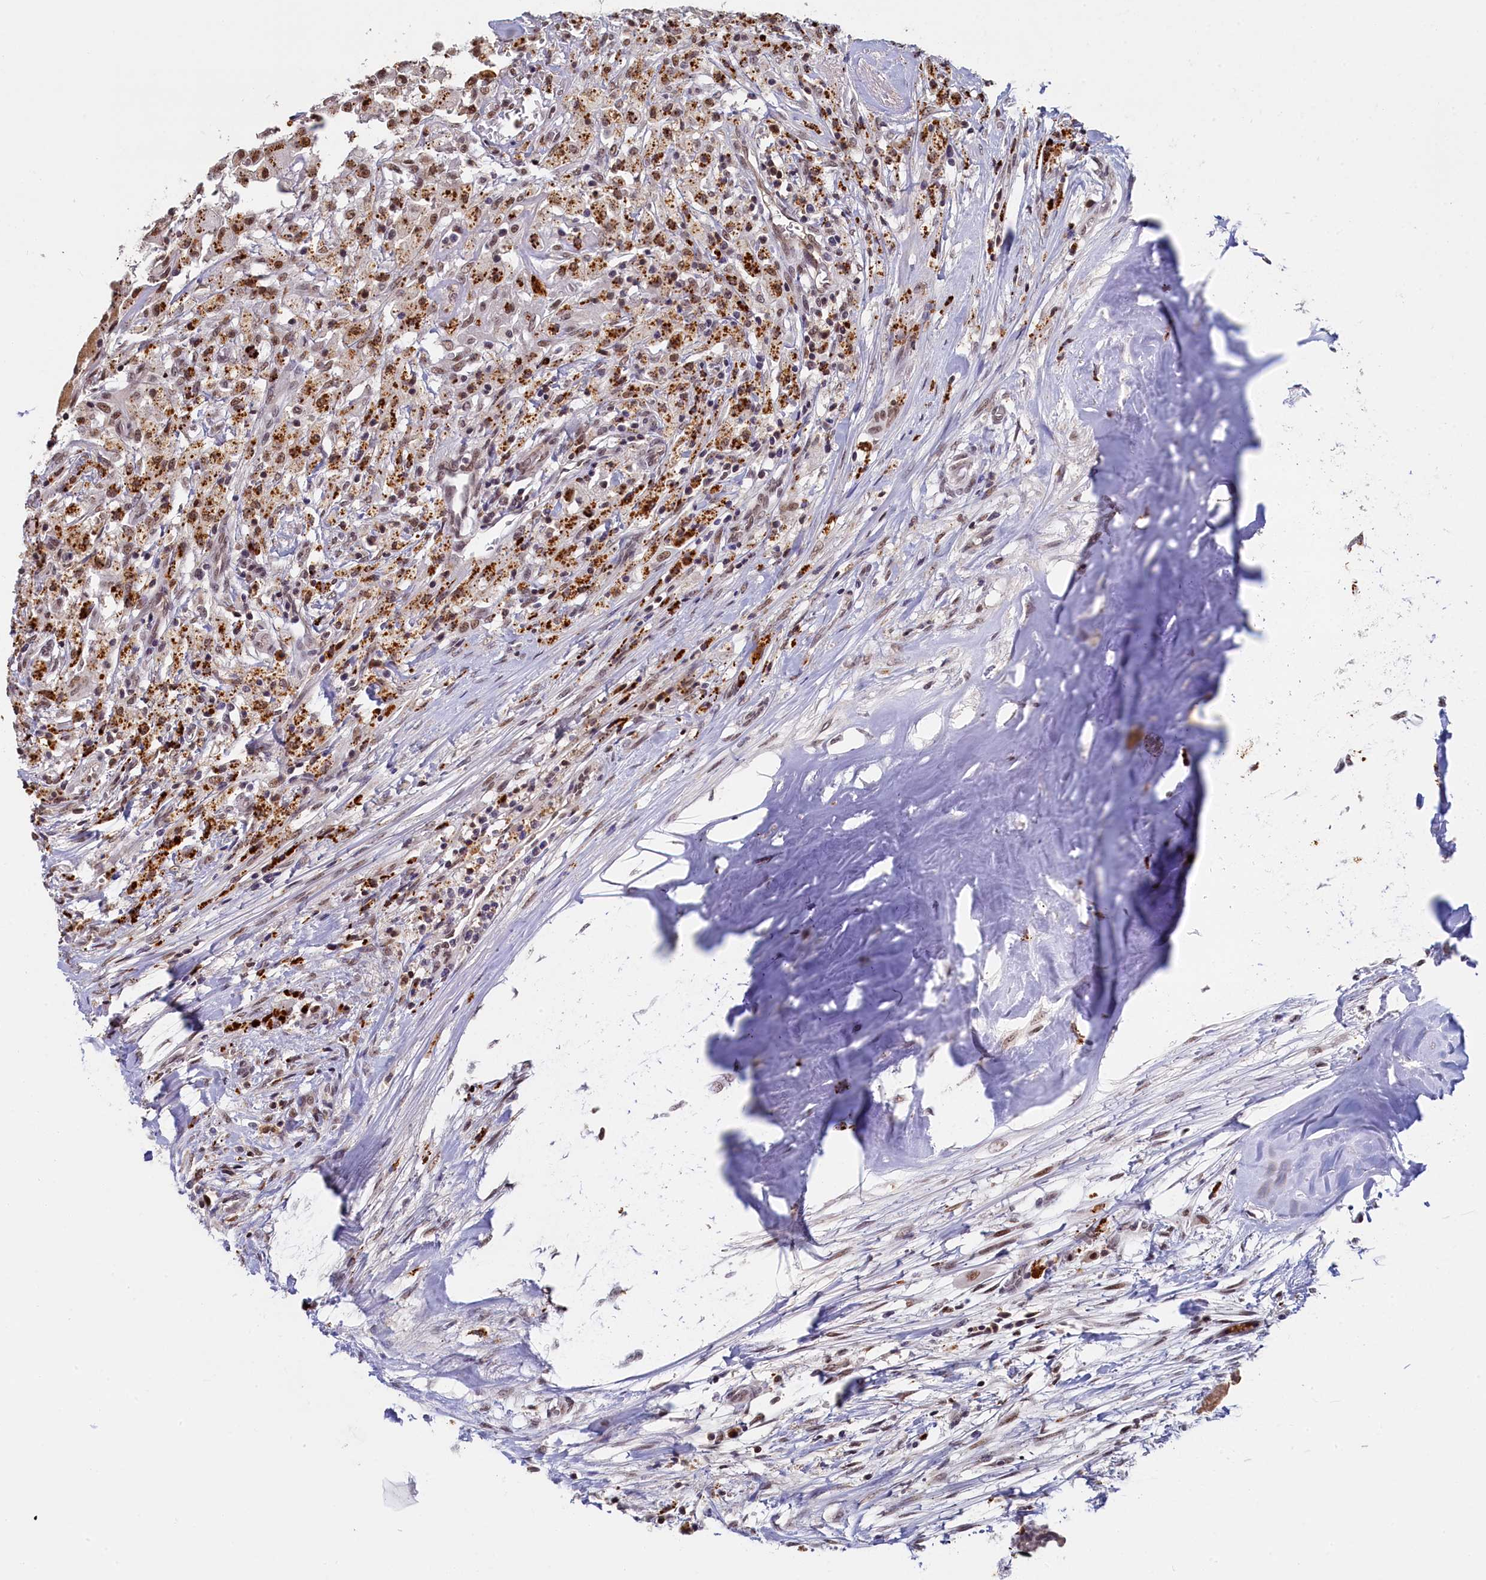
{"staining": {"intensity": "moderate", "quantity": ">75%", "location": "nuclear"}, "tissue": "thyroid cancer", "cell_type": "Tumor cells", "image_type": "cancer", "snomed": [{"axis": "morphology", "description": "Papillary adenocarcinoma, NOS"}, {"axis": "topography", "description": "Thyroid gland"}], "caption": "Thyroid papillary adenocarcinoma stained with immunohistochemistry (IHC) shows moderate nuclear positivity in approximately >75% of tumor cells.", "gene": "INTS14", "patient": {"sex": "female", "age": 59}}